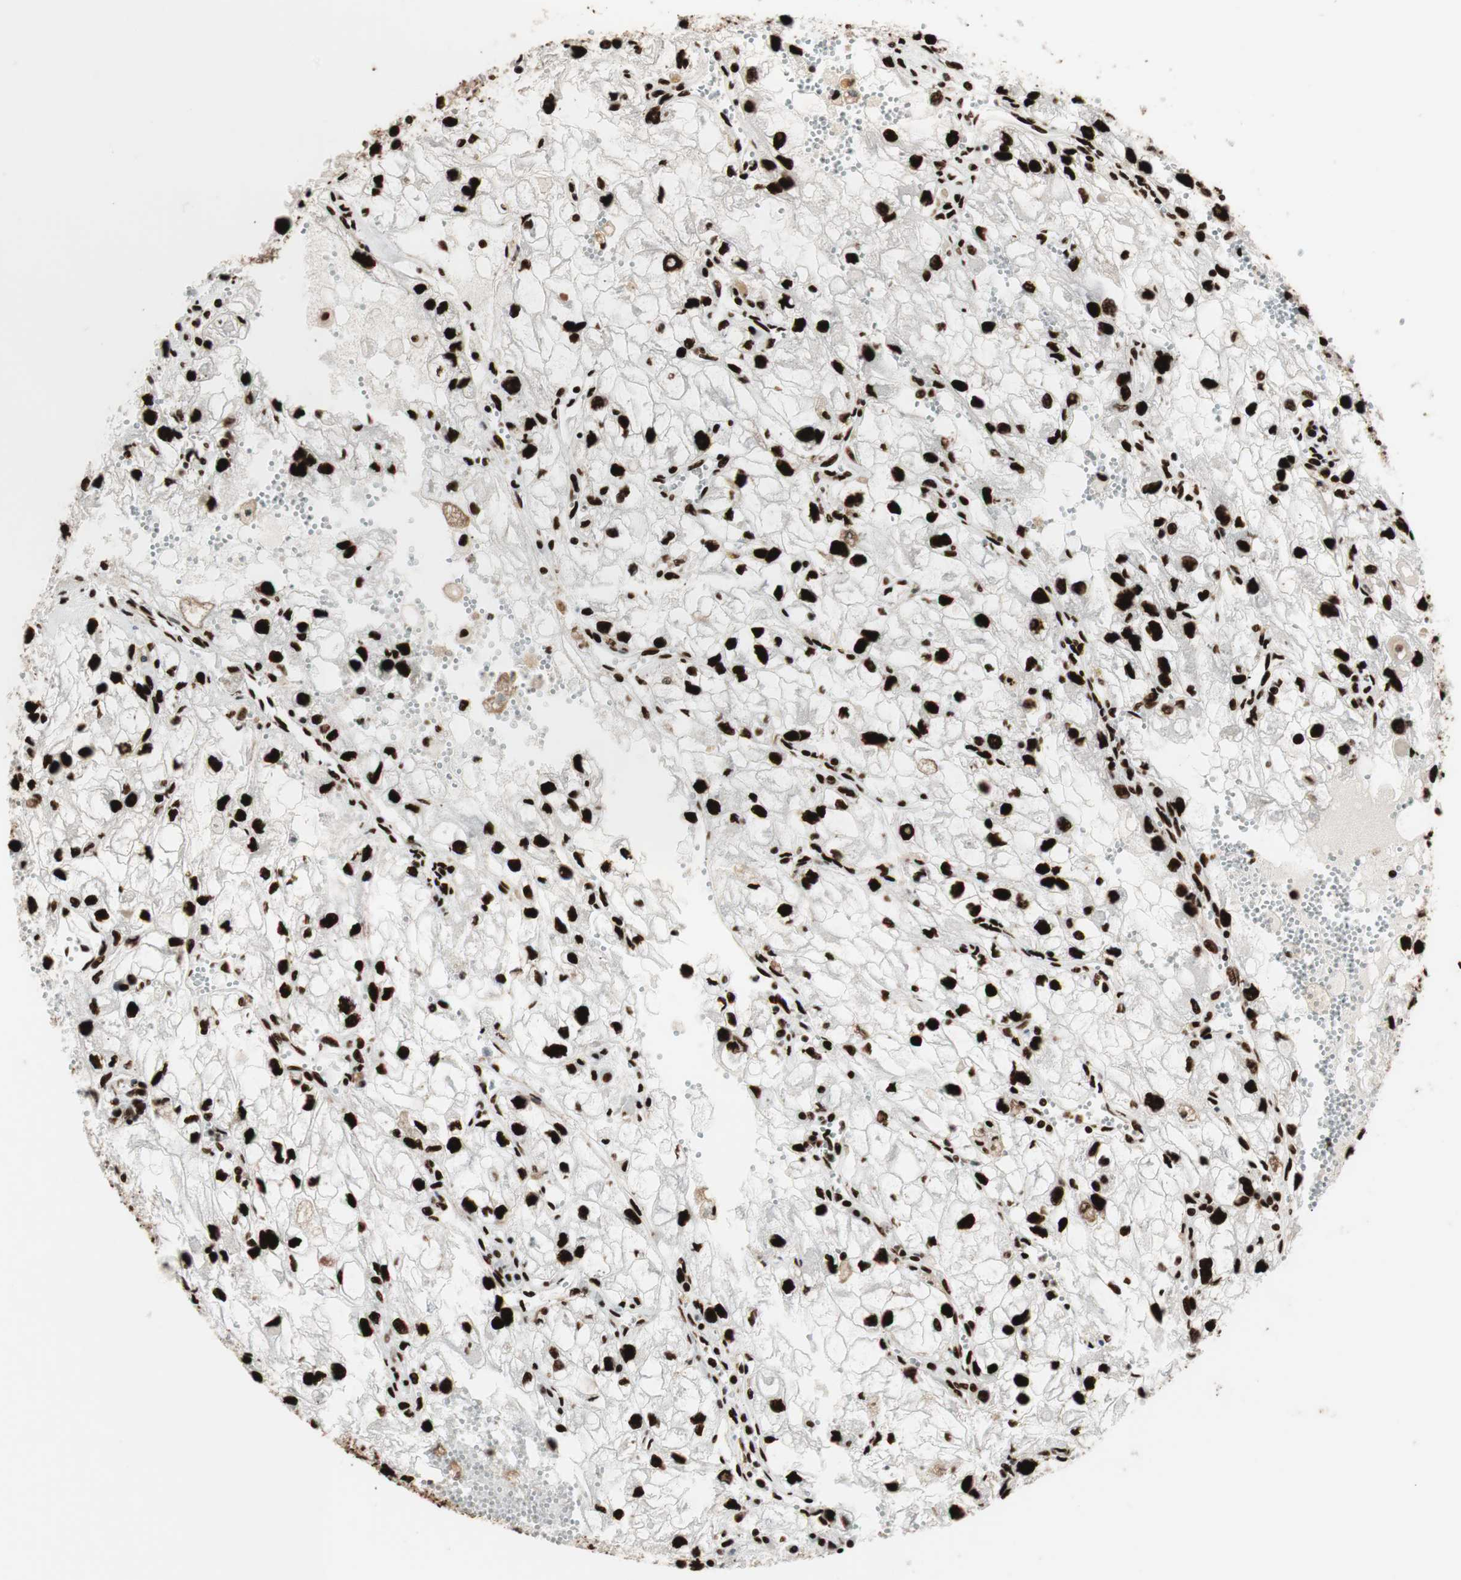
{"staining": {"intensity": "strong", "quantity": ">75%", "location": "nuclear"}, "tissue": "renal cancer", "cell_type": "Tumor cells", "image_type": "cancer", "snomed": [{"axis": "morphology", "description": "Adenocarcinoma, NOS"}, {"axis": "topography", "description": "Kidney"}], "caption": "Adenocarcinoma (renal) tissue exhibits strong nuclear expression in approximately >75% of tumor cells, visualized by immunohistochemistry.", "gene": "PSME3", "patient": {"sex": "female", "age": 70}}